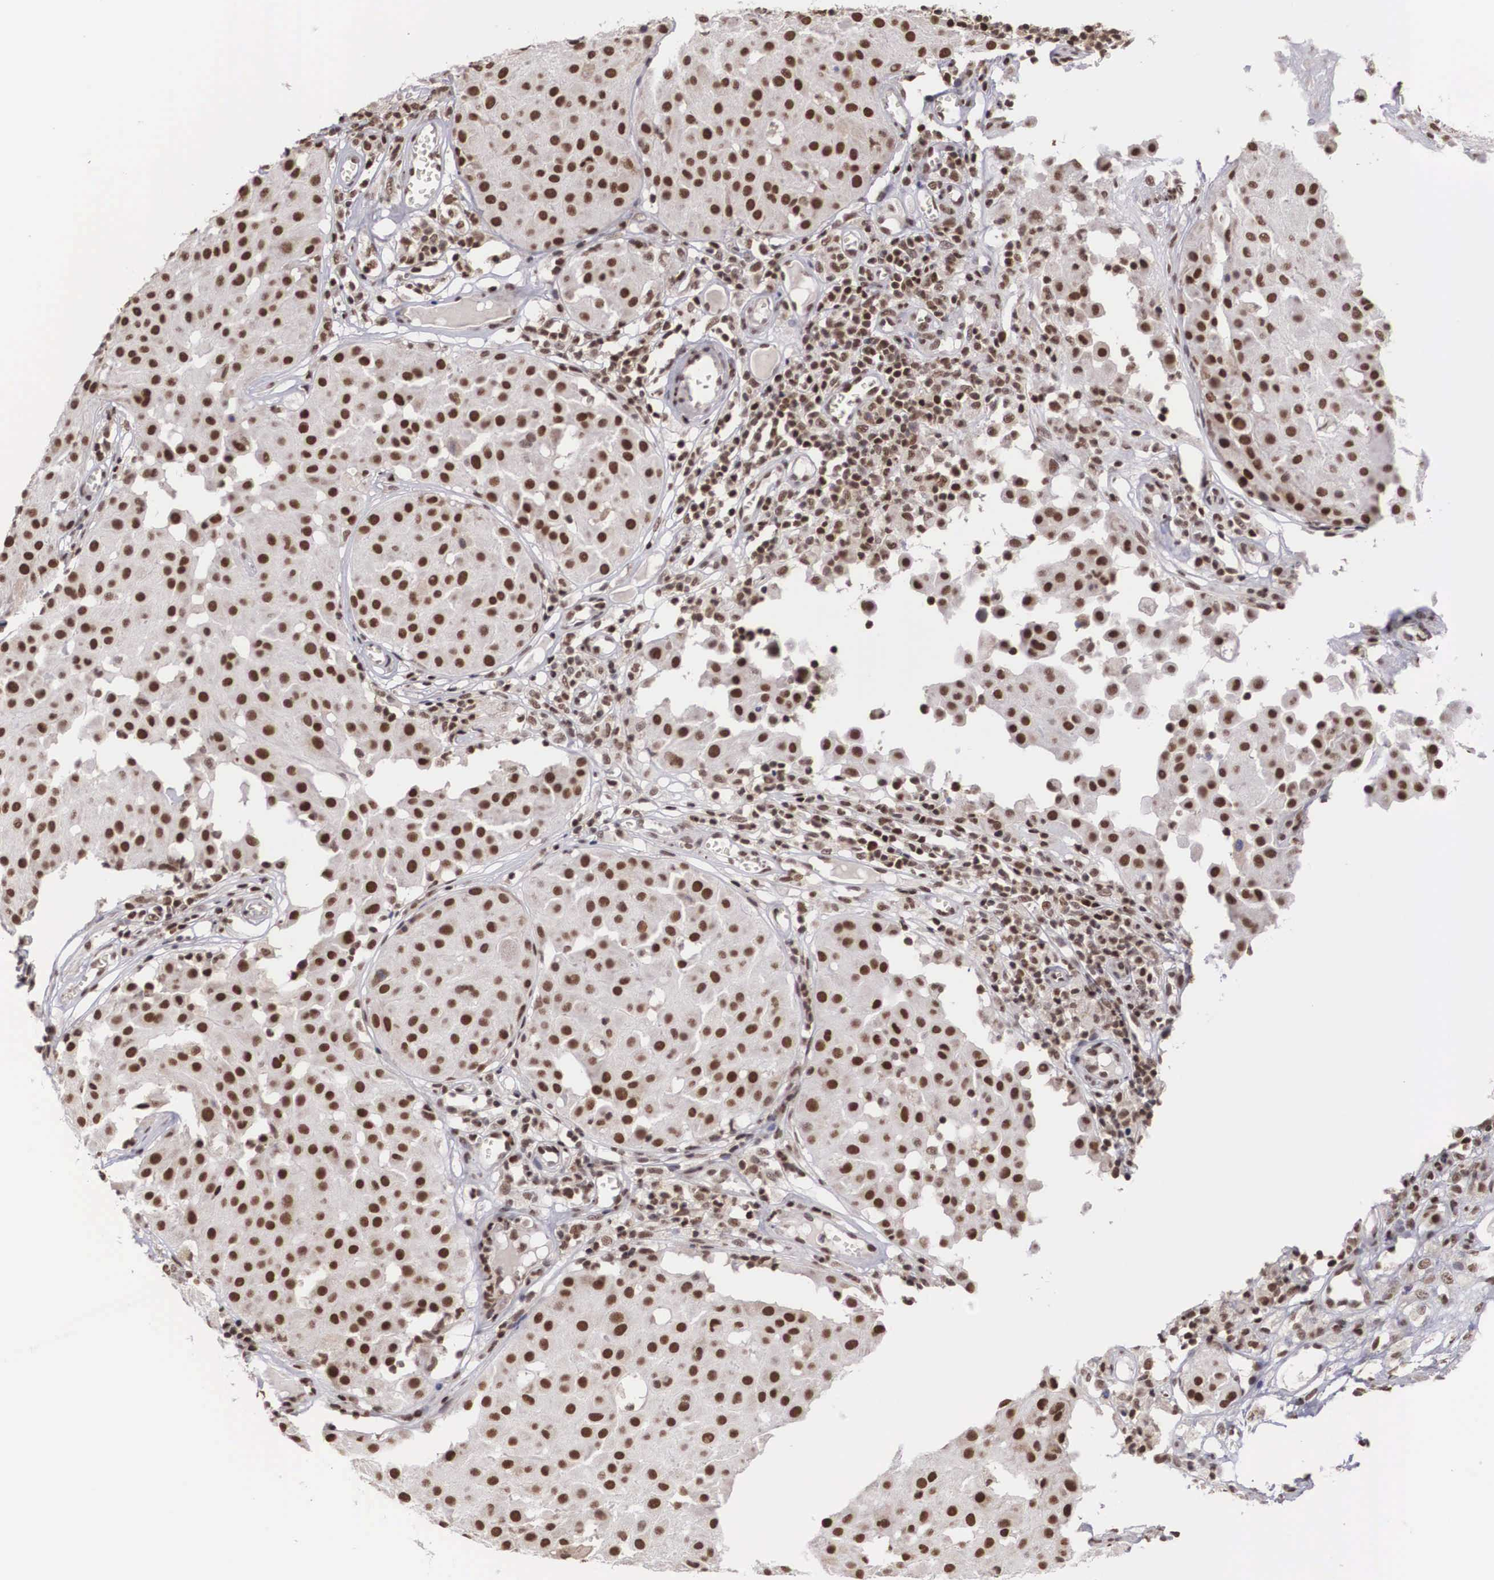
{"staining": {"intensity": "strong", "quantity": ">75%", "location": "nuclear"}, "tissue": "melanoma", "cell_type": "Tumor cells", "image_type": "cancer", "snomed": [{"axis": "morphology", "description": "Malignant melanoma, NOS"}, {"axis": "topography", "description": "Skin"}], "caption": "A micrograph showing strong nuclear expression in approximately >75% of tumor cells in malignant melanoma, as visualized by brown immunohistochemical staining.", "gene": "HTATSF1", "patient": {"sex": "male", "age": 36}}